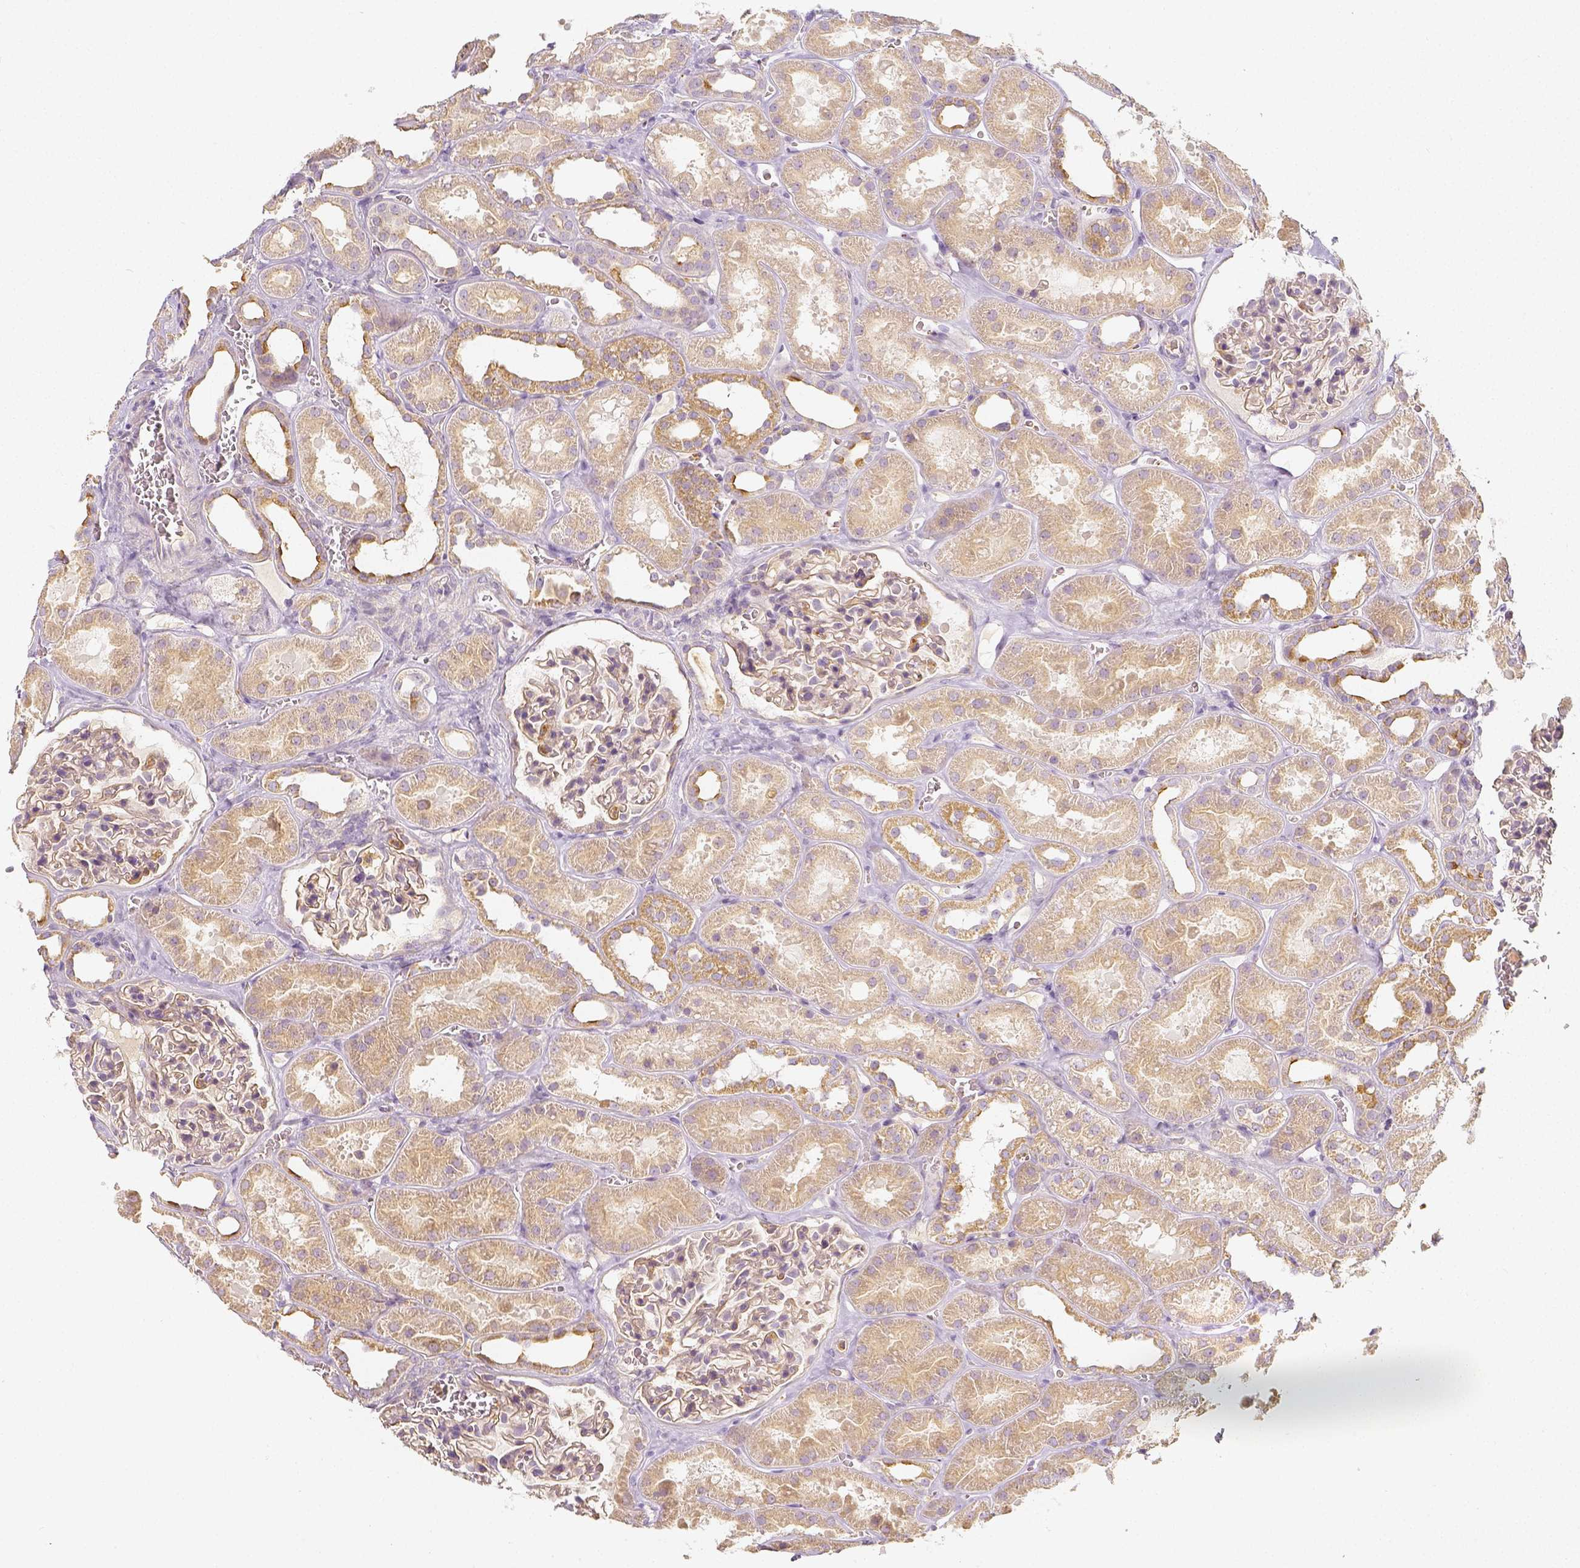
{"staining": {"intensity": "moderate", "quantity": "25%-75%", "location": "cytoplasmic/membranous"}, "tissue": "kidney", "cell_type": "Cells in glomeruli", "image_type": "normal", "snomed": [{"axis": "morphology", "description": "Normal tissue, NOS"}, {"axis": "topography", "description": "Kidney"}], "caption": "This photomicrograph demonstrates unremarkable kidney stained with immunohistochemistry (IHC) to label a protein in brown. The cytoplasmic/membranous of cells in glomeruli show moderate positivity for the protein. Nuclei are counter-stained blue.", "gene": "PTPRJ", "patient": {"sex": "female", "age": 41}}